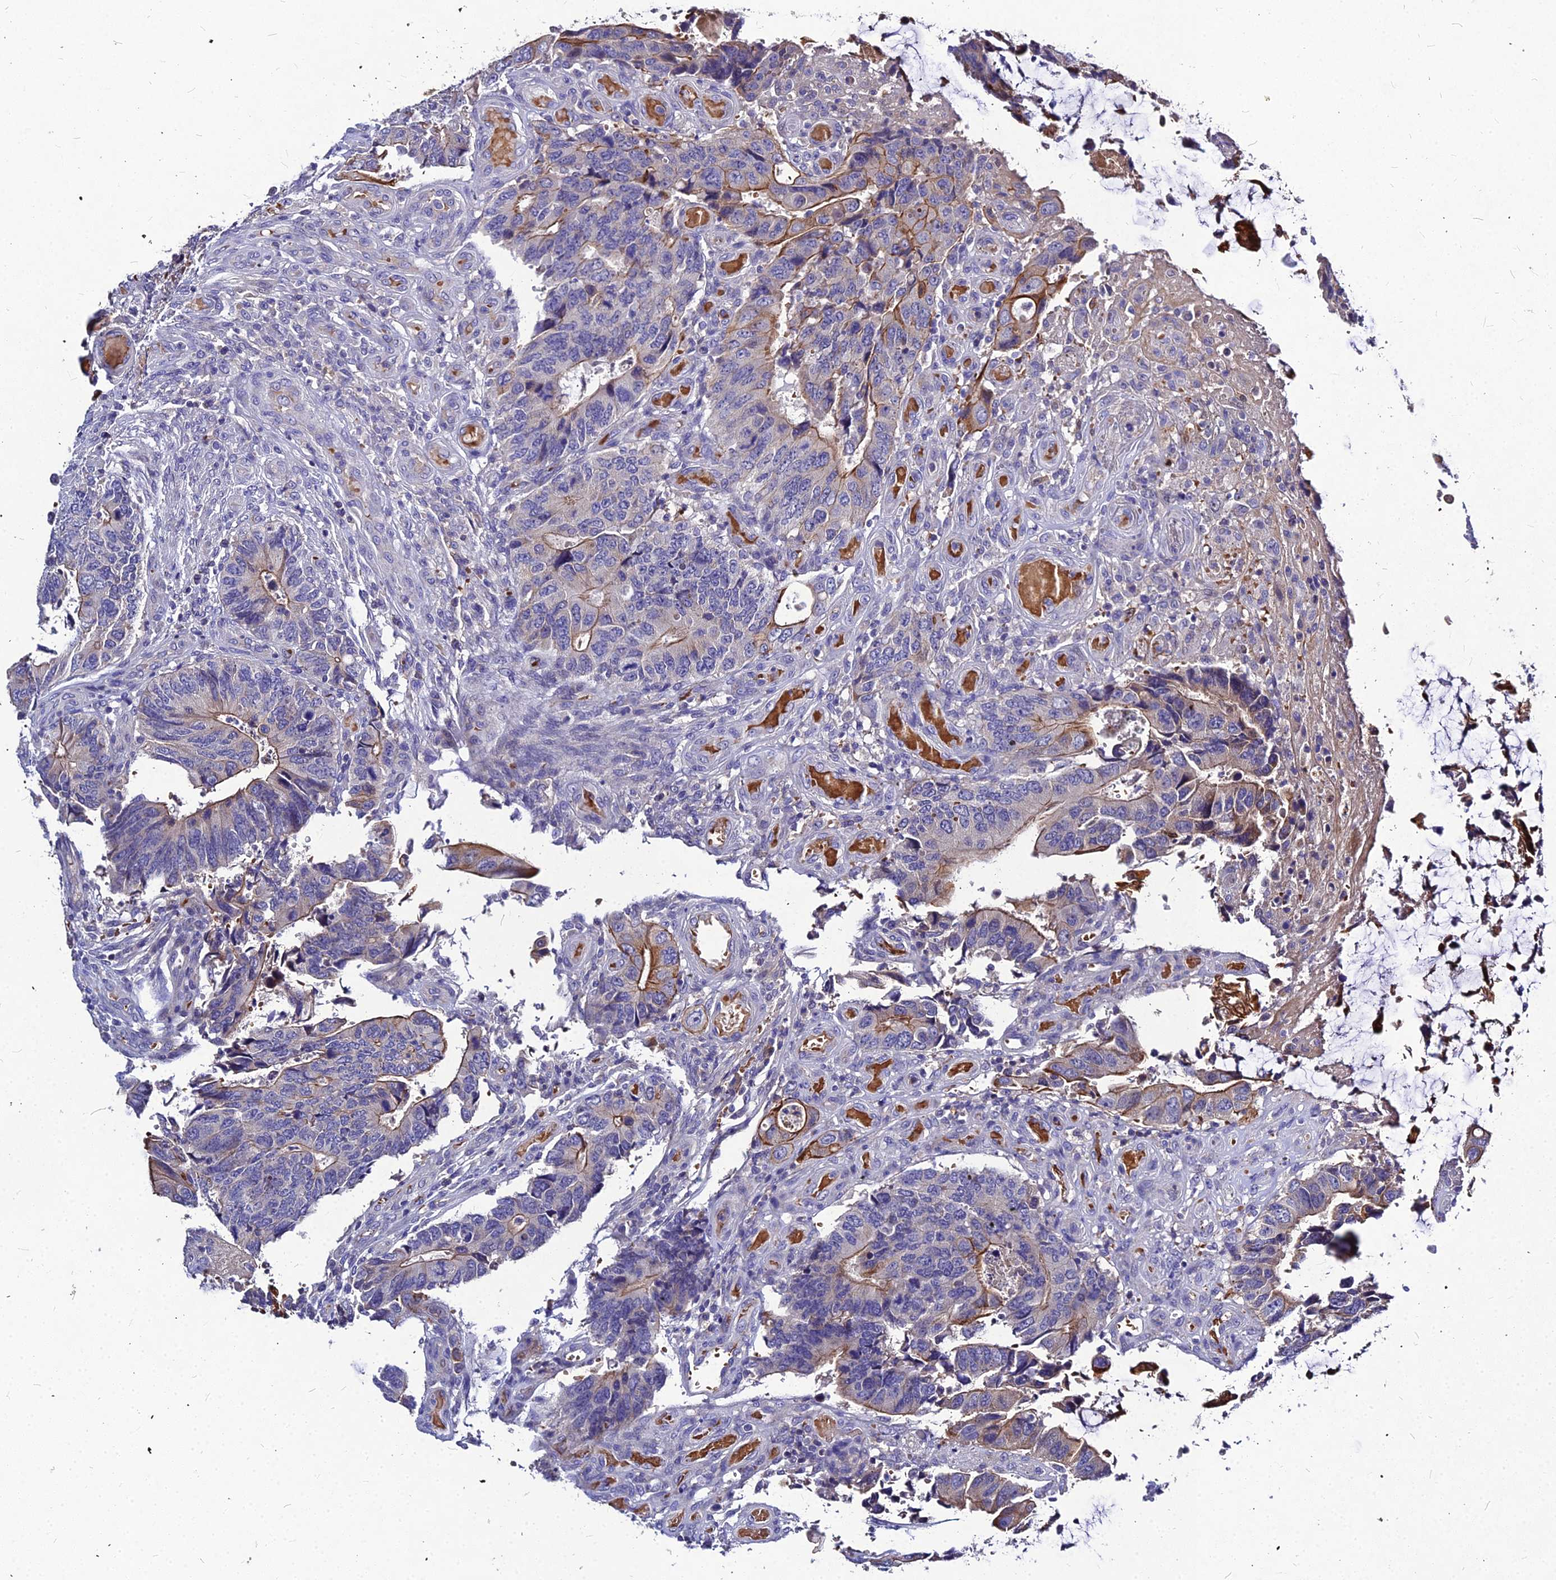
{"staining": {"intensity": "moderate", "quantity": "<25%", "location": "cytoplasmic/membranous"}, "tissue": "colorectal cancer", "cell_type": "Tumor cells", "image_type": "cancer", "snomed": [{"axis": "morphology", "description": "Adenocarcinoma, NOS"}, {"axis": "topography", "description": "Colon"}], "caption": "Colorectal cancer (adenocarcinoma) tissue displays moderate cytoplasmic/membranous staining in about <25% of tumor cells, visualized by immunohistochemistry.", "gene": "DMRTA1", "patient": {"sex": "male", "age": 87}}